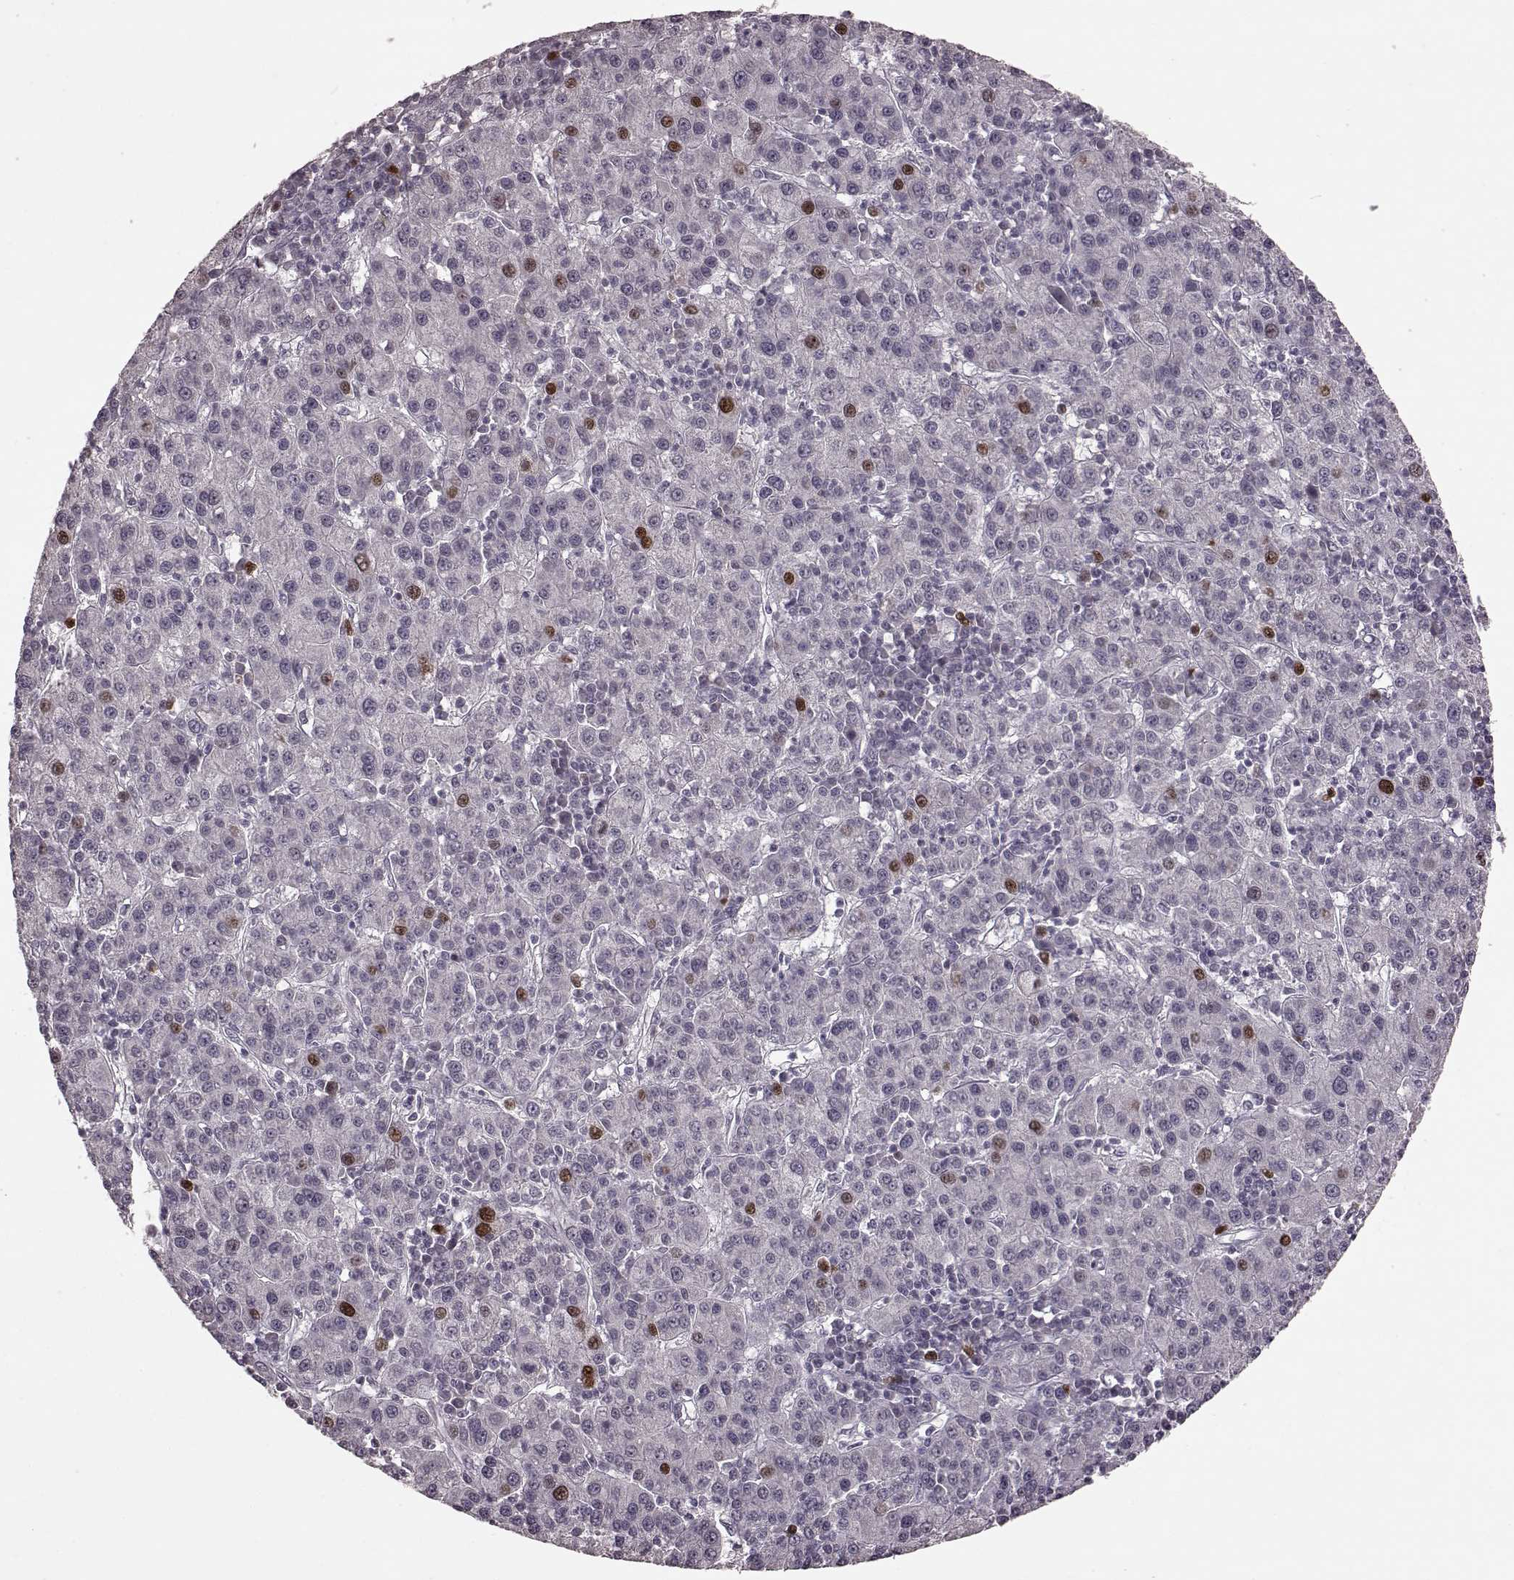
{"staining": {"intensity": "strong", "quantity": "<25%", "location": "nuclear"}, "tissue": "liver cancer", "cell_type": "Tumor cells", "image_type": "cancer", "snomed": [{"axis": "morphology", "description": "Carcinoma, Hepatocellular, NOS"}, {"axis": "topography", "description": "Liver"}], "caption": "The histopathology image reveals immunohistochemical staining of hepatocellular carcinoma (liver). There is strong nuclear staining is present in approximately <25% of tumor cells. The staining is performed using DAB (3,3'-diaminobenzidine) brown chromogen to label protein expression. The nuclei are counter-stained blue using hematoxylin.", "gene": "CCNA2", "patient": {"sex": "female", "age": 60}}